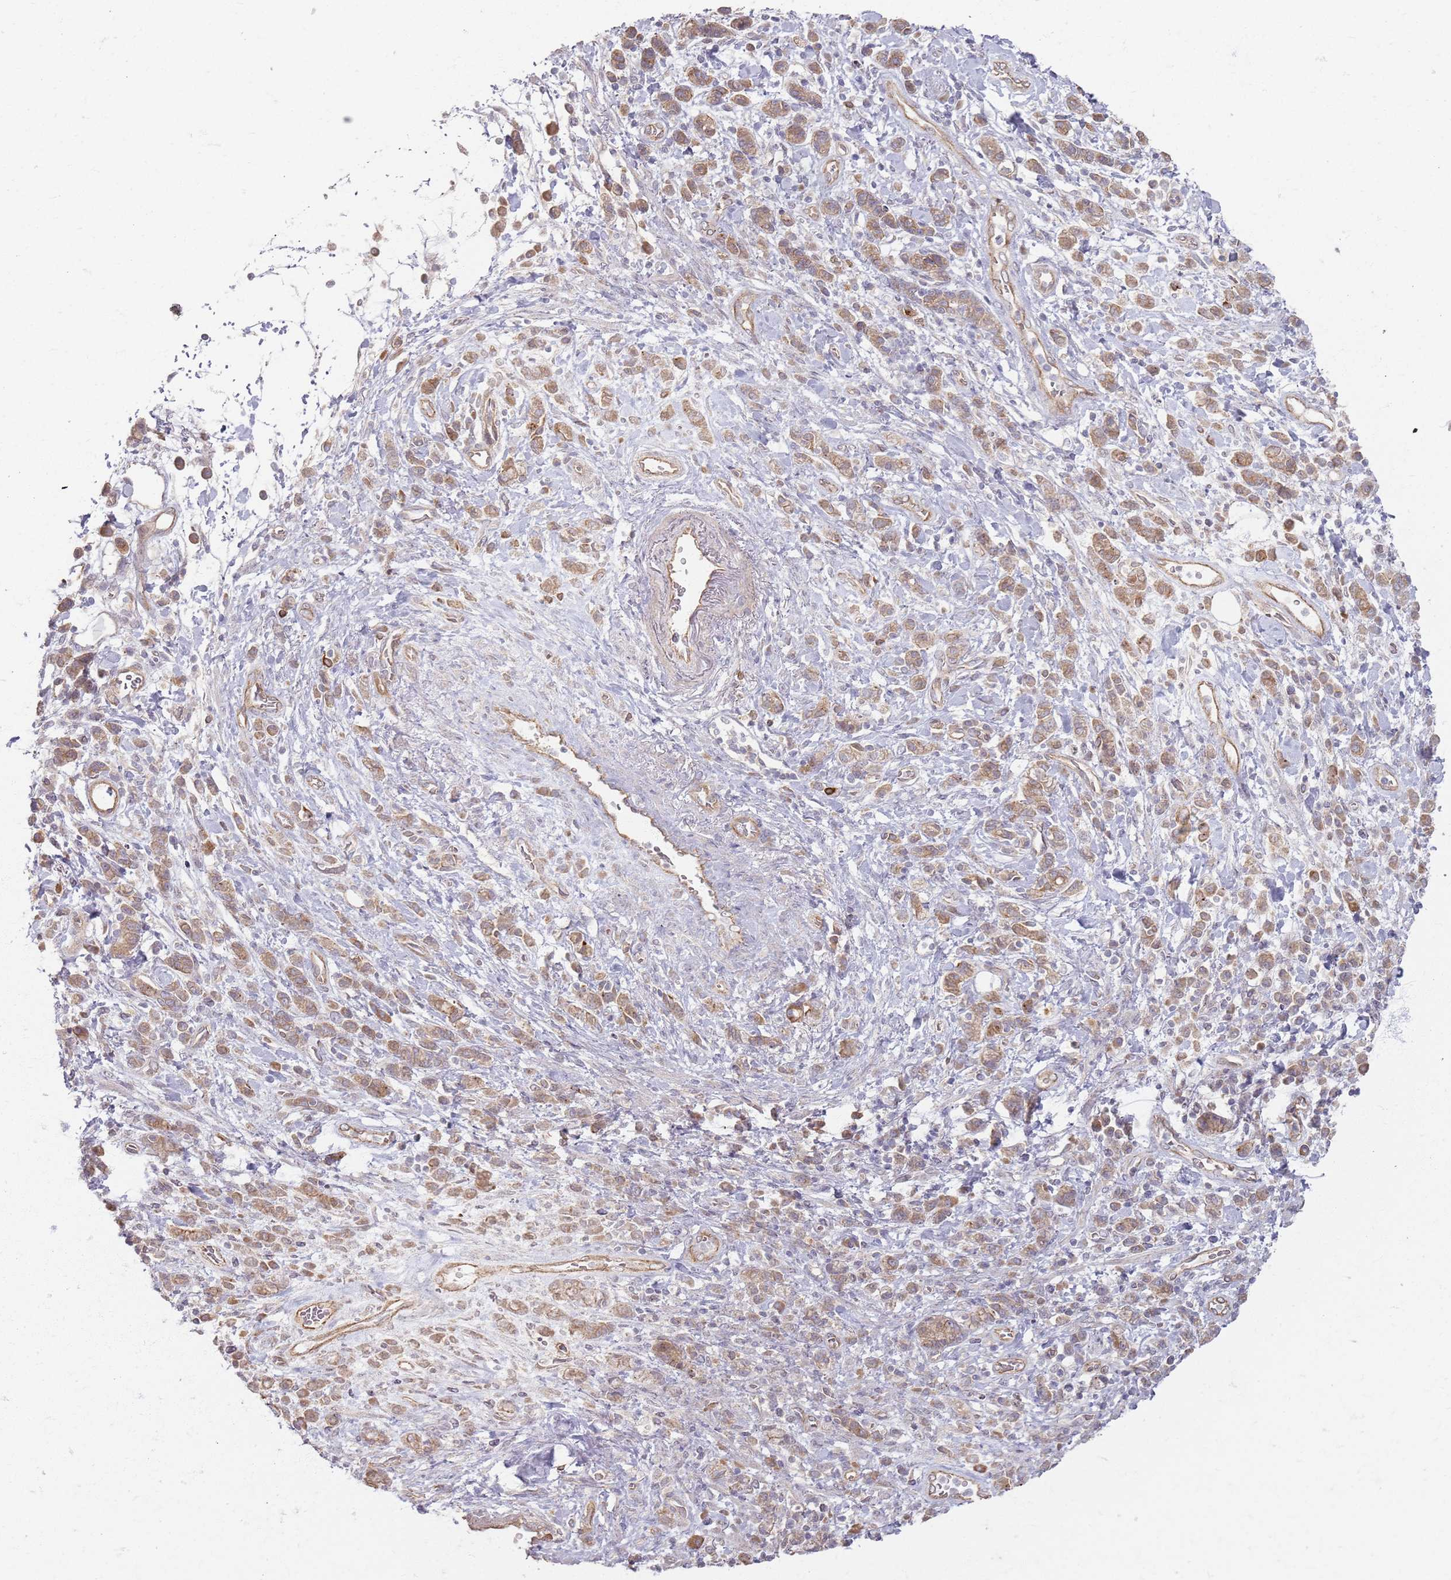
{"staining": {"intensity": "moderate", "quantity": ">75%", "location": "cytoplasmic/membranous"}, "tissue": "stomach cancer", "cell_type": "Tumor cells", "image_type": "cancer", "snomed": [{"axis": "morphology", "description": "Adenocarcinoma, NOS"}, {"axis": "topography", "description": "Stomach"}], "caption": "Immunohistochemical staining of human adenocarcinoma (stomach) reveals medium levels of moderate cytoplasmic/membranous protein staining in approximately >75% of tumor cells.", "gene": "KCNA5", "patient": {"sex": "male", "age": 77}}